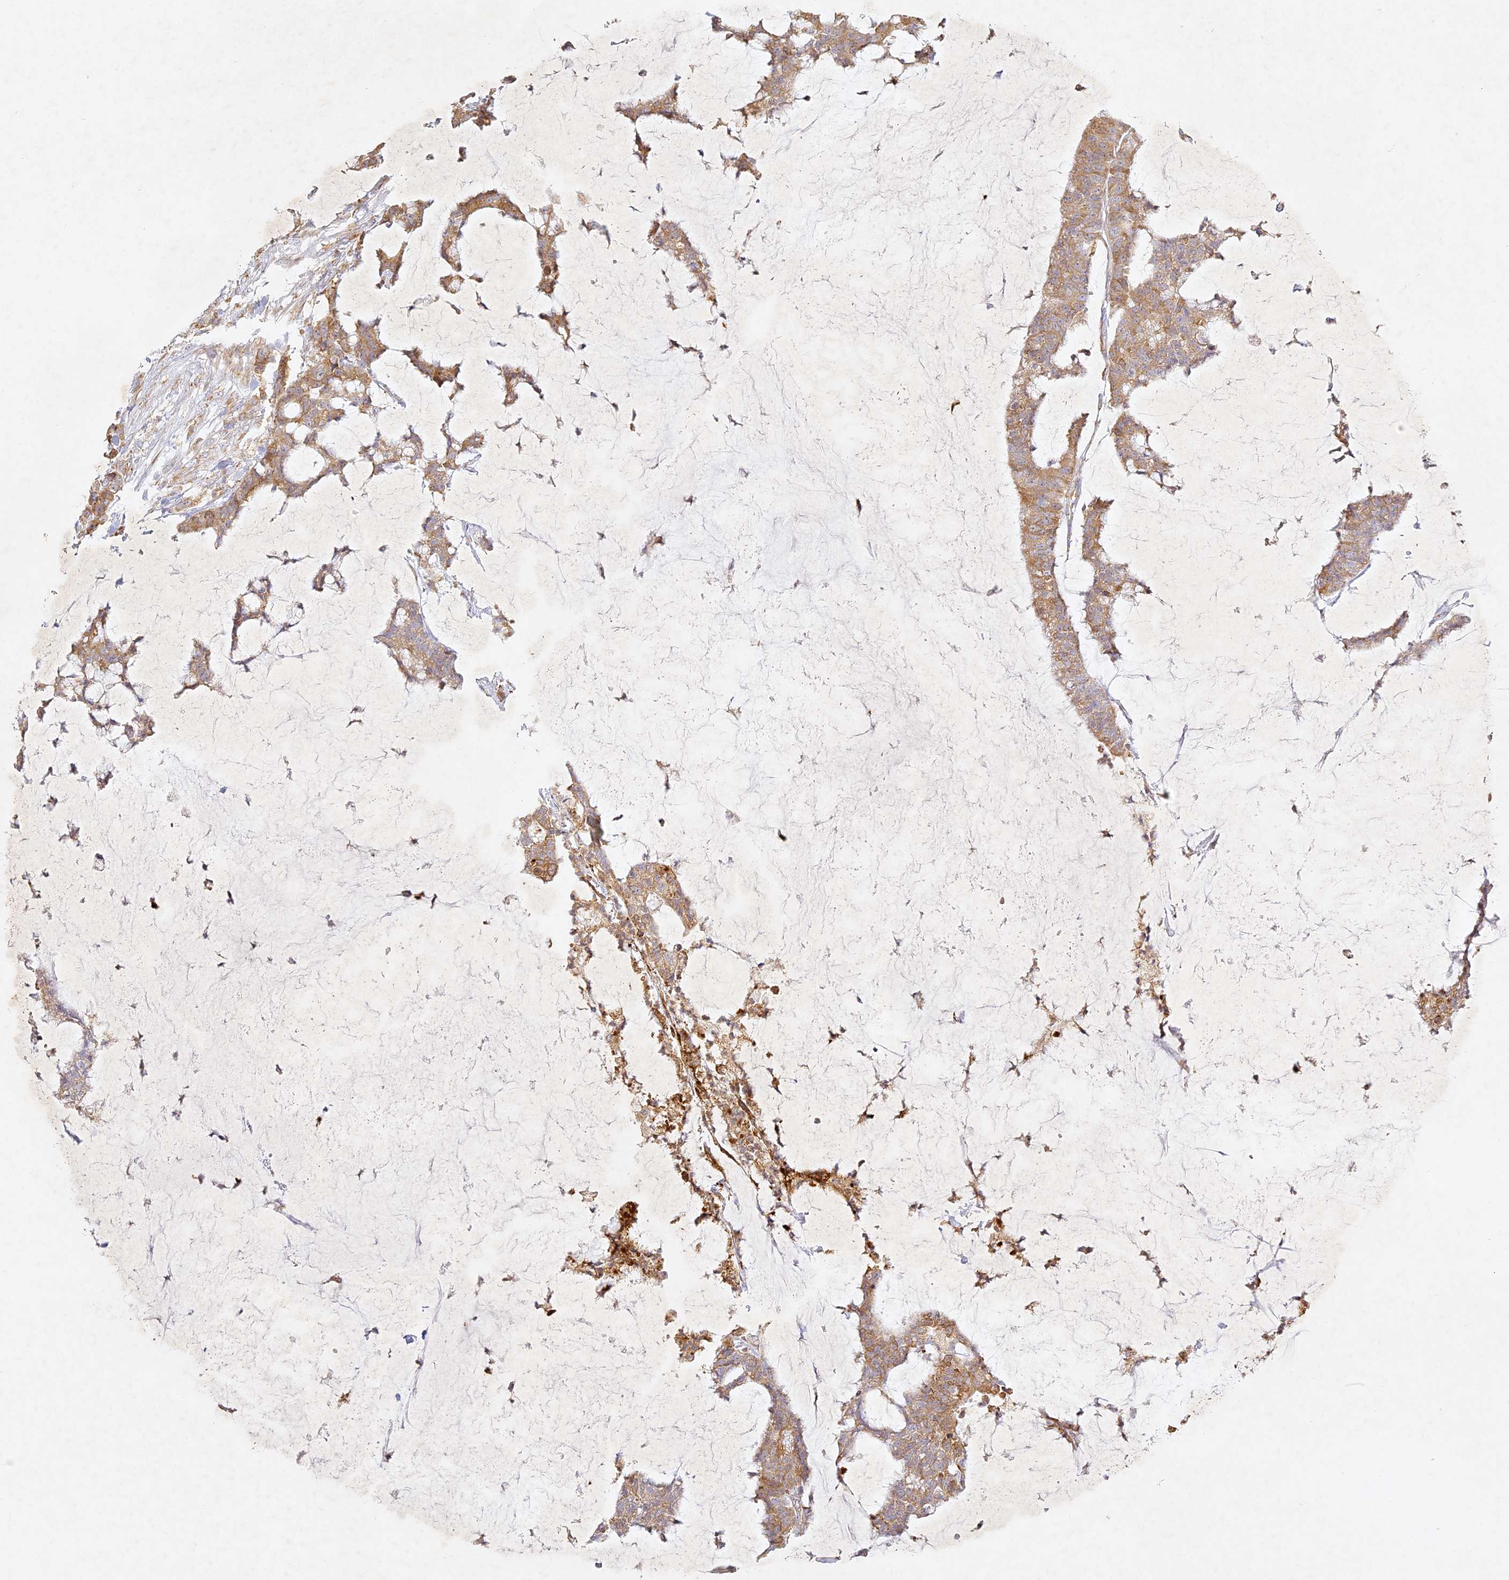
{"staining": {"intensity": "moderate", "quantity": ">75%", "location": "cytoplasmic/membranous"}, "tissue": "colorectal cancer", "cell_type": "Tumor cells", "image_type": "cancer", "snomed": [{"axis": "morphology", "description": "Adenocarcinoma, NOS"}, {"axis": "topography", "description": "Colon"}], "caption": "Protein staining displays moderate cytoplasmic/membranous expression in approximately >75% of tumor cells in adenocarcinoma (colorectal).", "gene": "SLC30A5", "patient": {"sex": "female", "age": 84}}